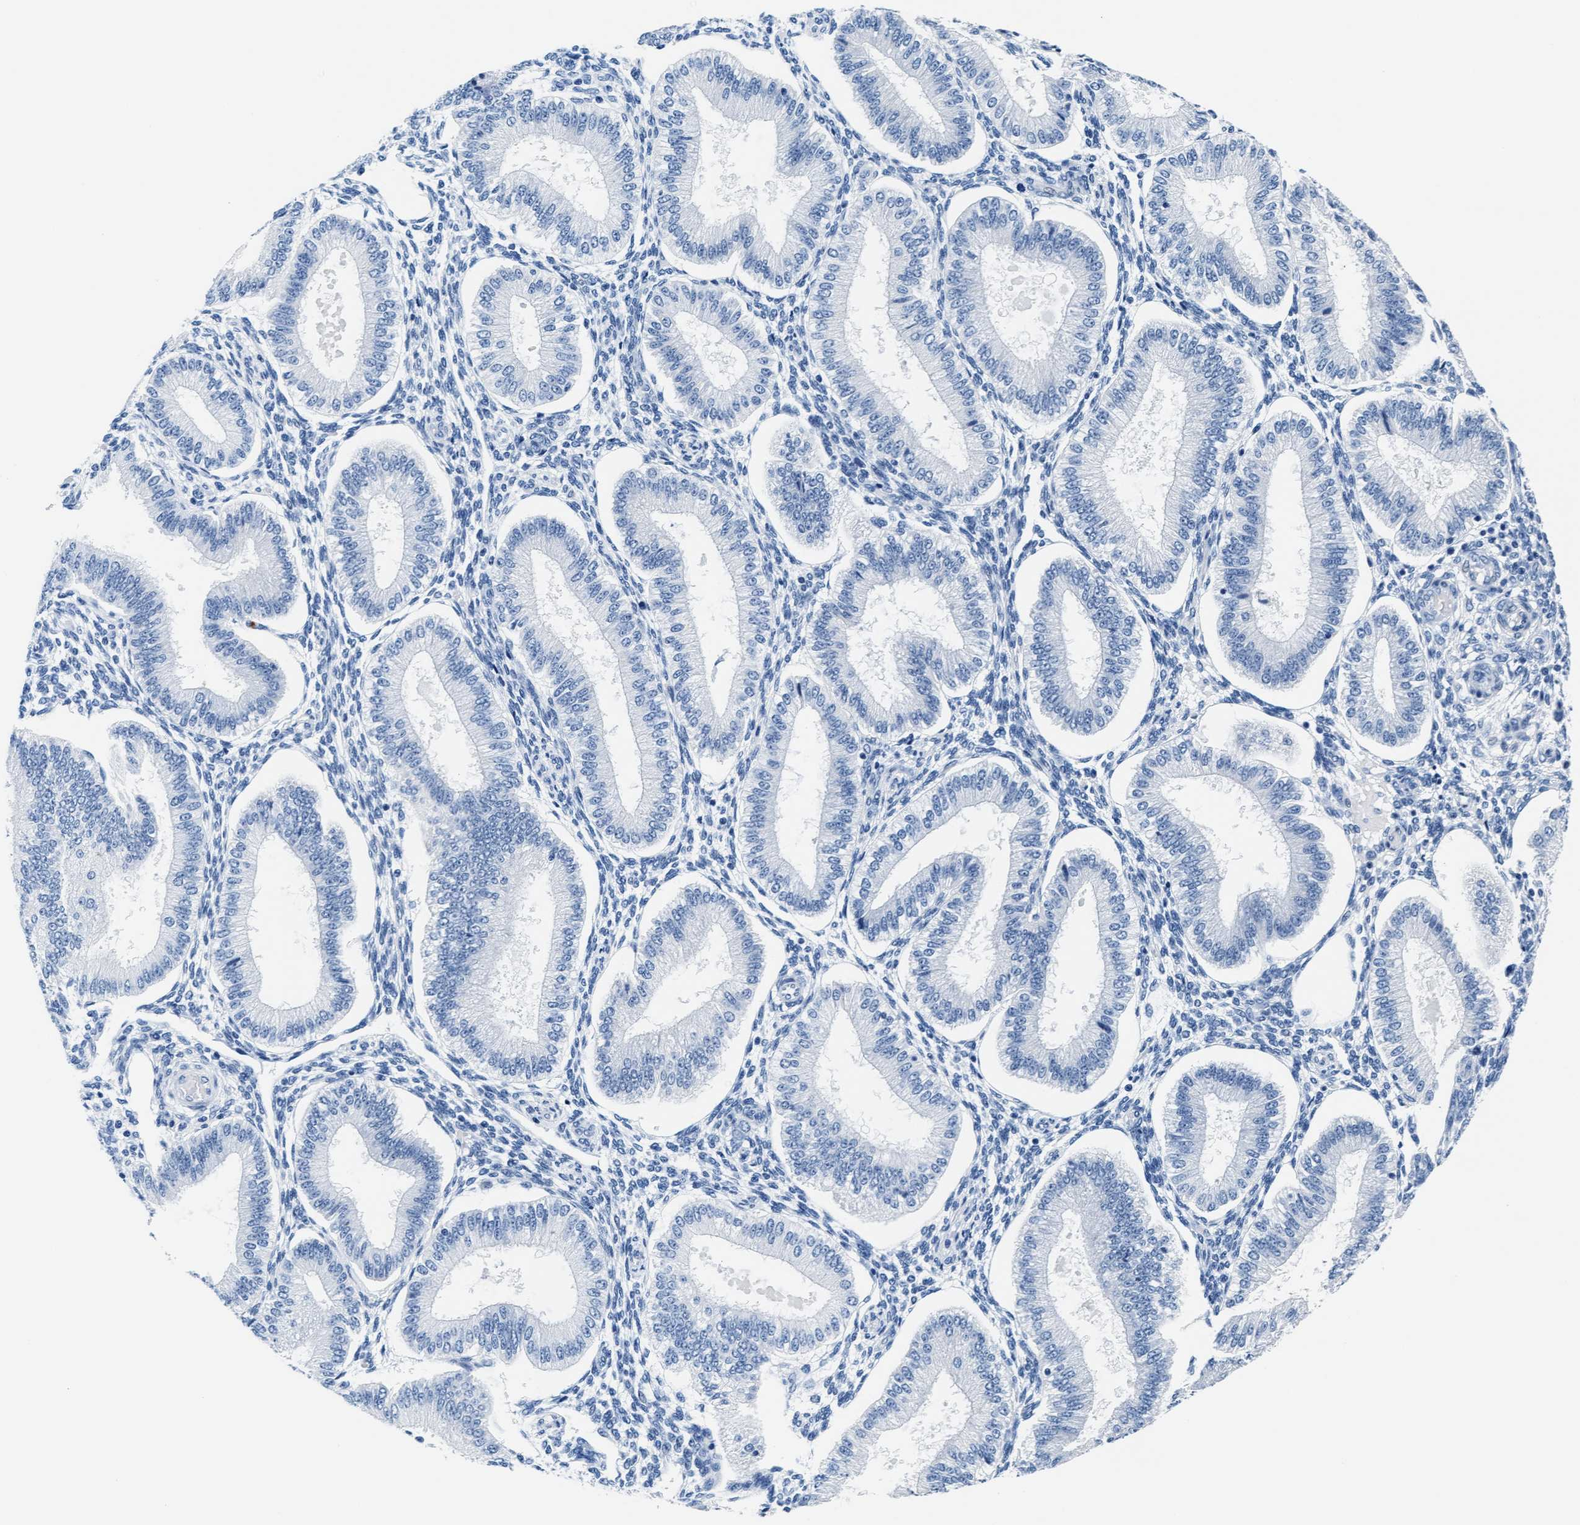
{"staining": {"intensity": "negative", "quantity": "none", "location": "none"}, "tissue": "endometrium", "cell_type": "Cells in endometrial stroma", "image_type": "normal", "snomed": [{"axis": "morphology", "description": "Normal tissue, NOS"}, {"axis": "topography", "description": "Endometrium"}], "caption": "There is no significant positivity in cells in endometrial stroma of endometrium. (DAB (3,3'-diaminobenzidine) immunohistochemistry (IHC) visualized using brightfield microscopy, high magnification).", "gene": "MMP8", "patient": {"sex": "female", "age": 39}}